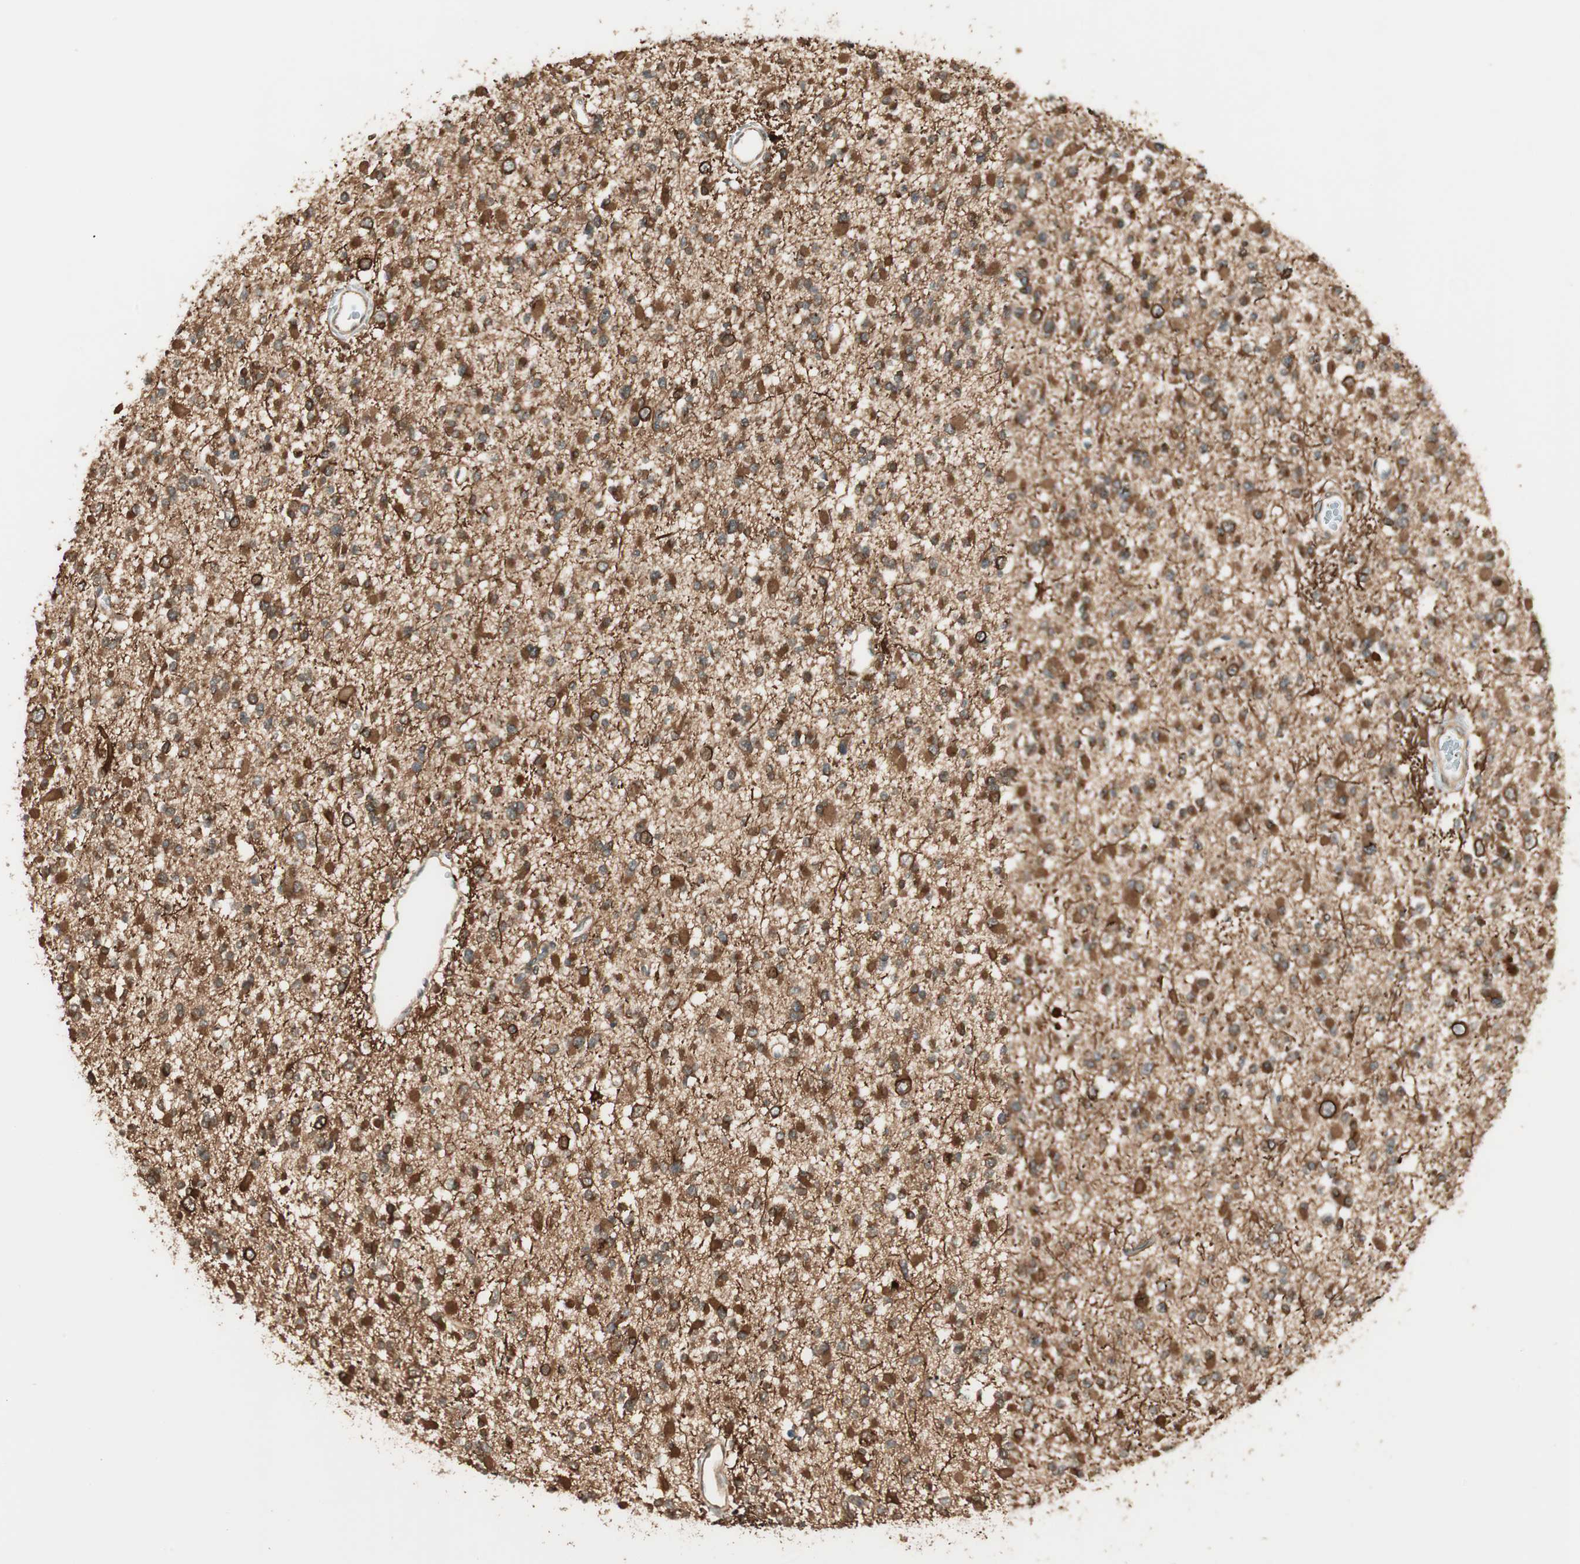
{"staining": {"intensity": "strong", "quantity": ">75%", "location": "cytoplasmic/membranous"}, "tissue": "glioma", "cell_type": "Tumor cells", "image_type": "cancer", "snomed": [{"axis": "morphology", "description": "Glioma, malignant, Low grade"}, {"axis": "topography", "description": "Brain"}], "caption": "Strong cytoplasmic/membranous staining for a protein is identified in about >75% of tumor cells of low-grade glioma (malignant) using immunohistochemistry.", "gene": "CNOT4", "patient": {"sex": "female", "age": 22}}